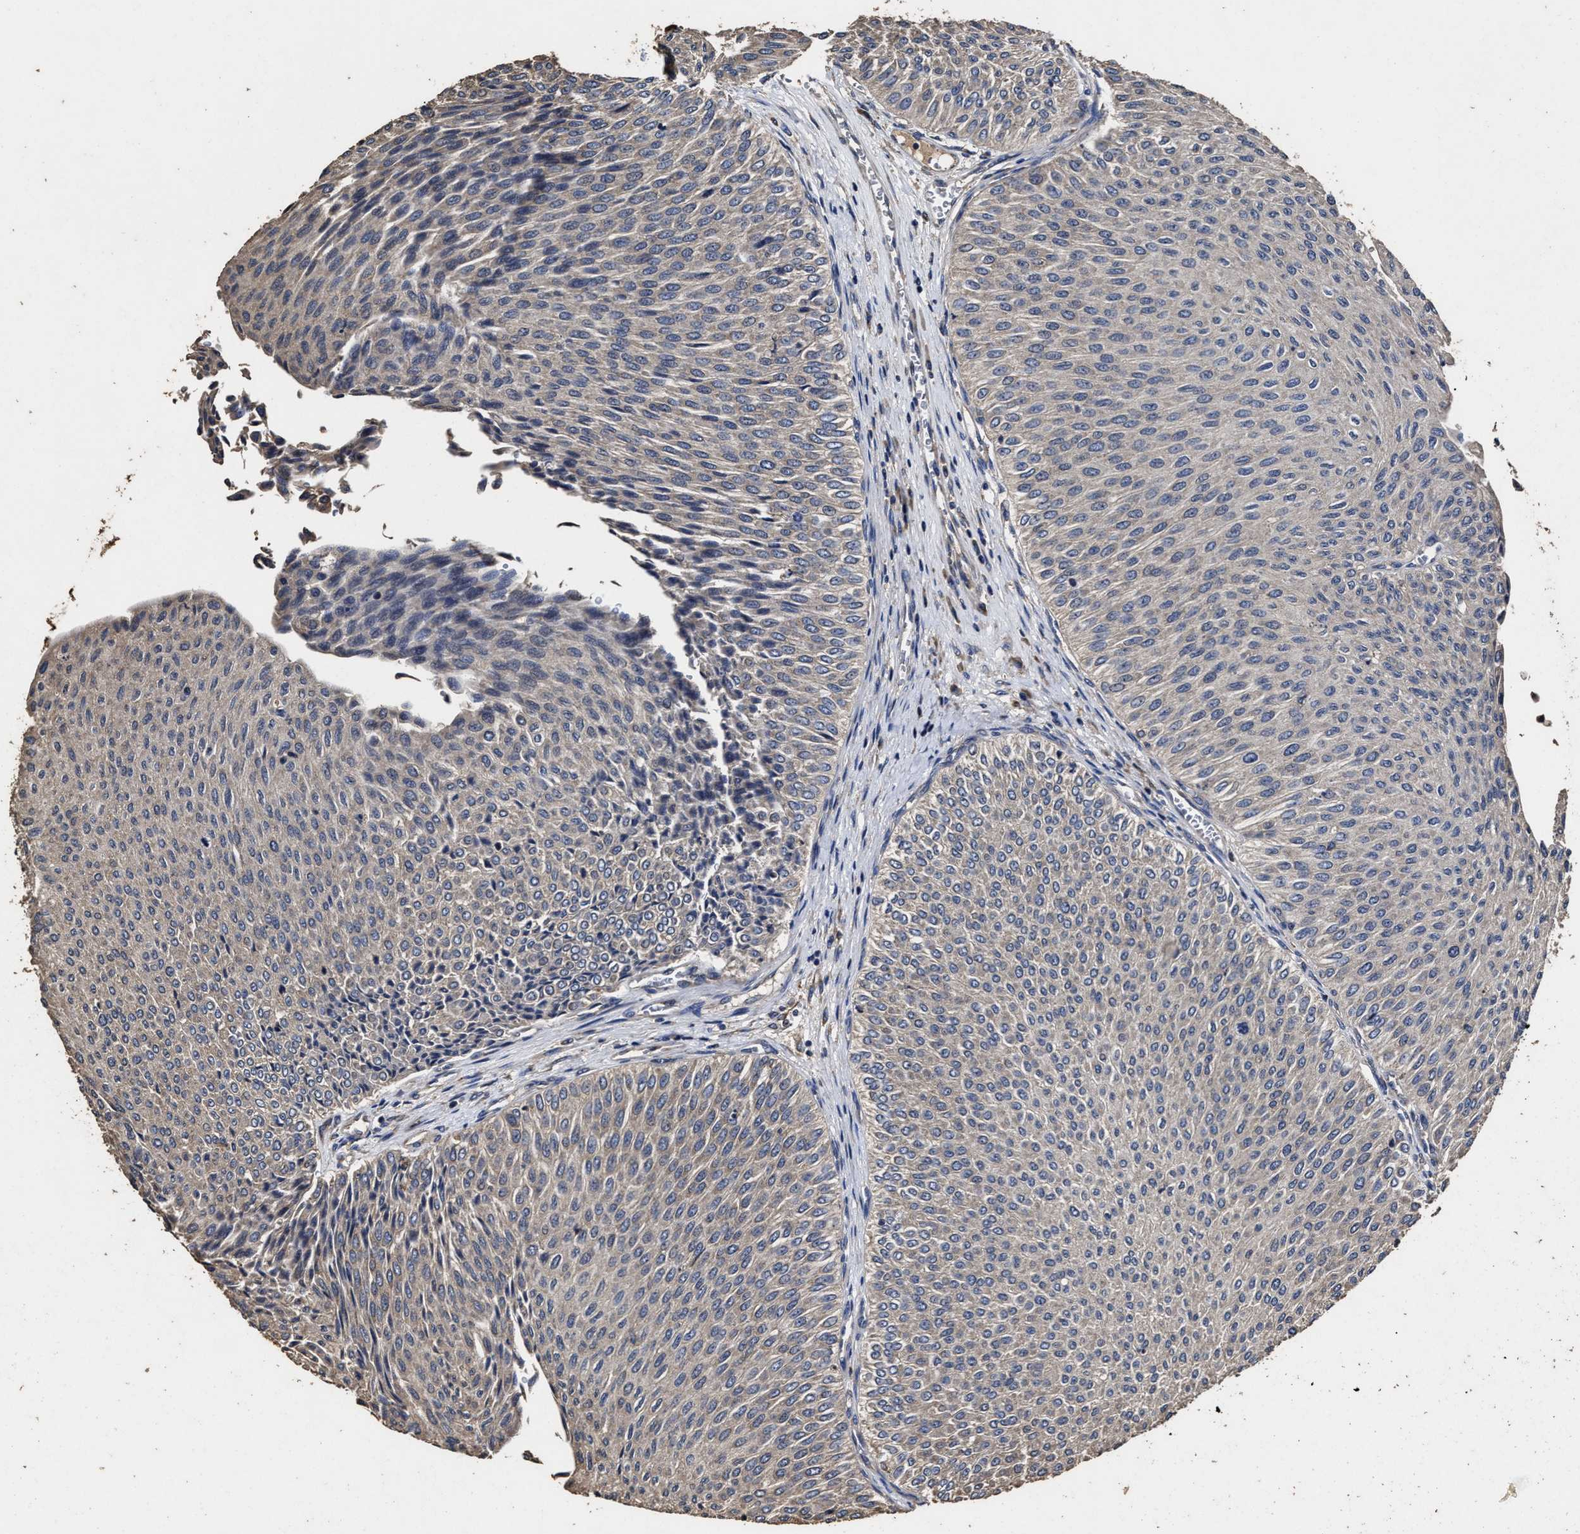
{"staining": {"intensity": "negative", "quantity": "none", "location": "none"}, "tissue": "urothelial cancer", "cell_type": "Tumor cells", "image_type": "cancer", "snomed": [{"axis": "morphology", "description": "Urothelial carcinoma, Low grade"}, {"axis": "topography", "description": "Urinary bladder"}], "caption": "There is no significant staining in tumor cells of urothelial carcinoma (low-grade). Nuclei are stained in blue.", "gene": "PPM1K", "patient": {"sex": "male", "age": 78}}